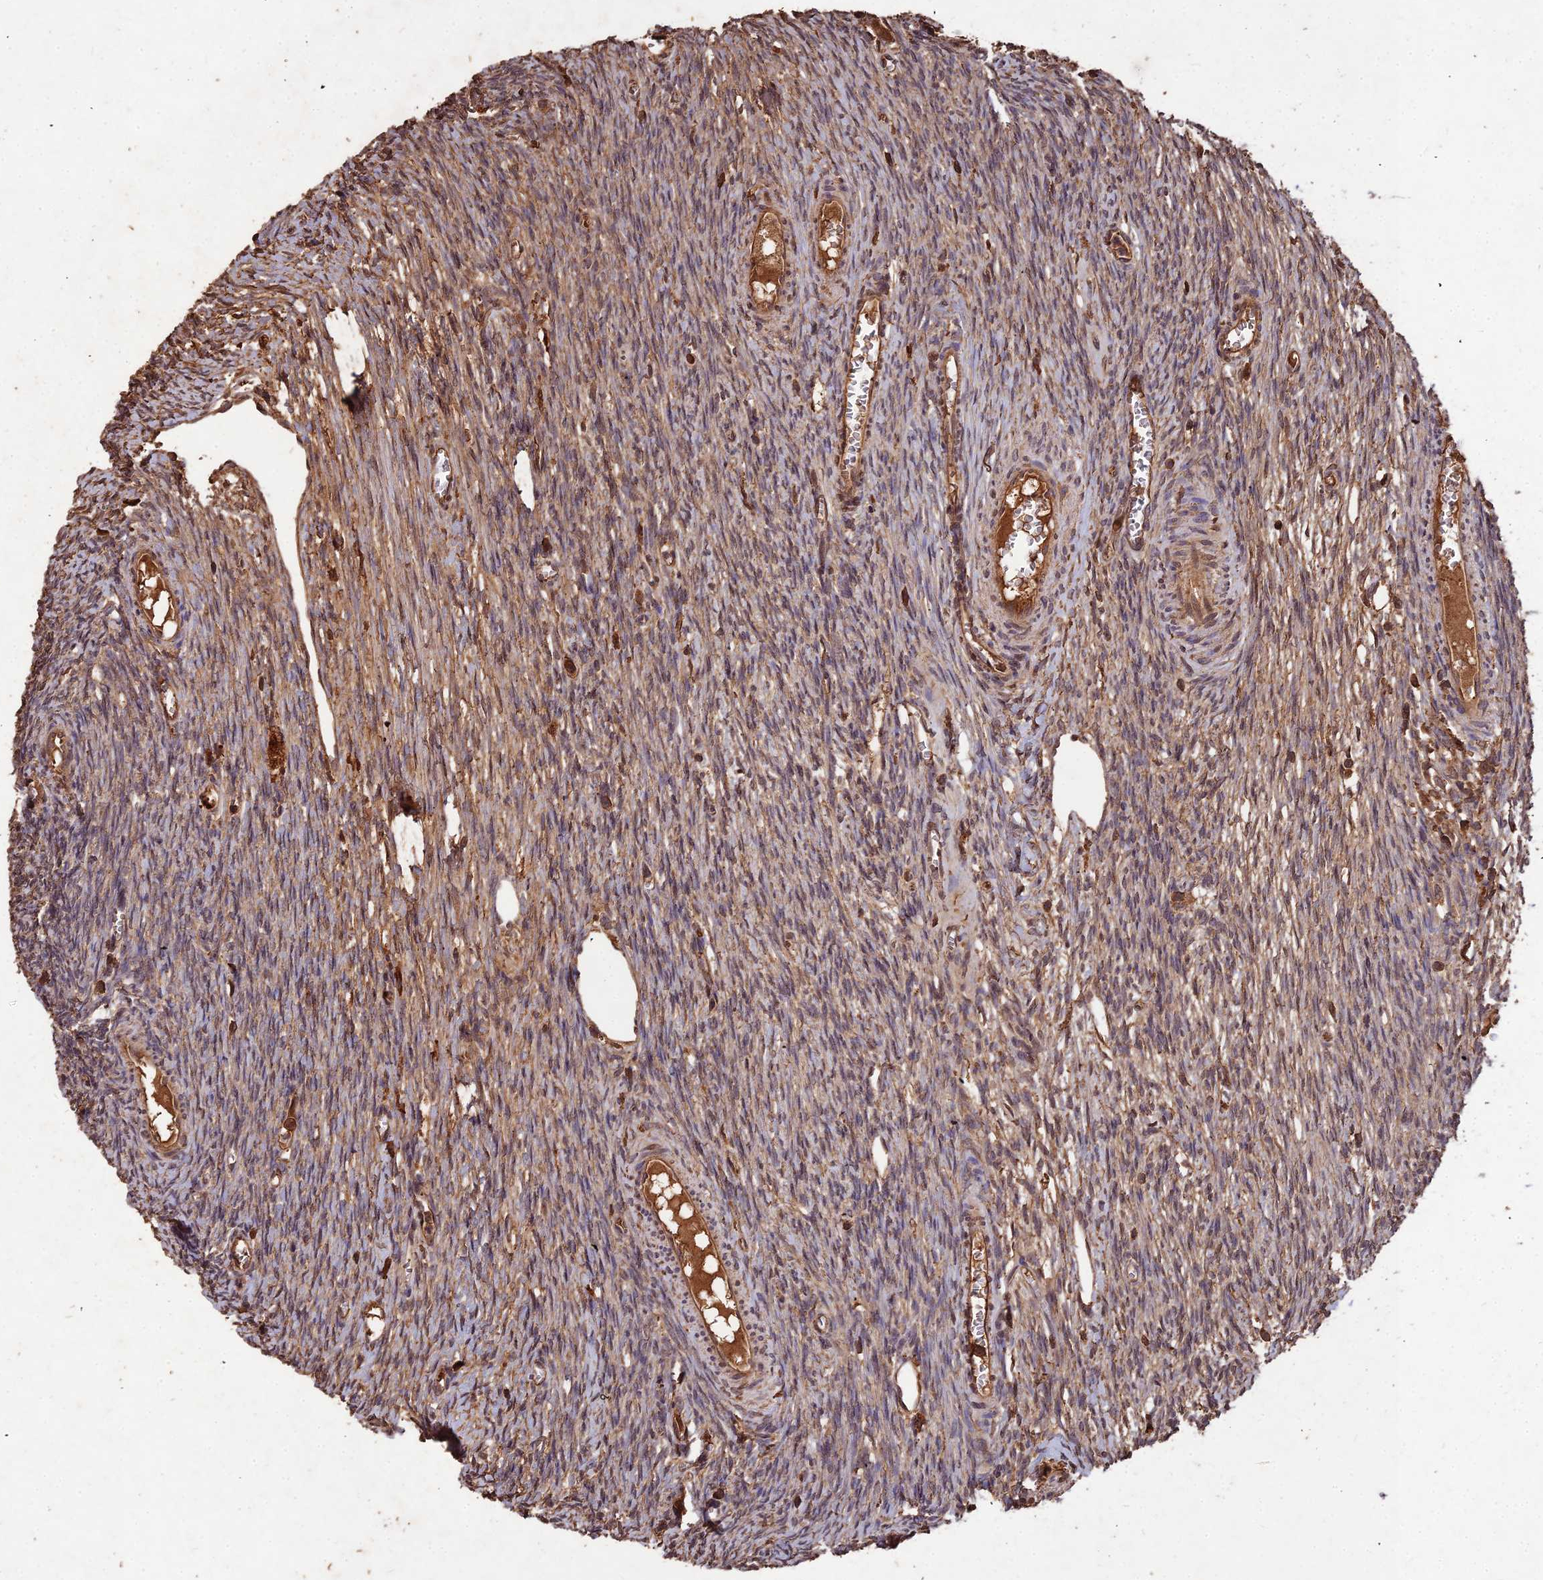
{"staining": {"intensity": "strong", "quantity": ">75%", "location": "cytoplasmic/membranous"}, "tissue": "ovary", "cell_type": "Follicle cells", "image_type": "normal", "snomed": [{"axis": "morphology", "description": "Normal tissue, NOS"}, {"axis": "topography", "description": "Ovary"}], "caption": "IHC histopathology image of unremarkable ovary: ovary stained using immunohistochemistry displays high levels of strong protein expression localized specifically in the cytoplasmic/membranous of follicle cells, appearing as a cytoplasmic/membranous brown color.", "gene": "SYMPK", "patient": {"sex": "female", "age": 44}}